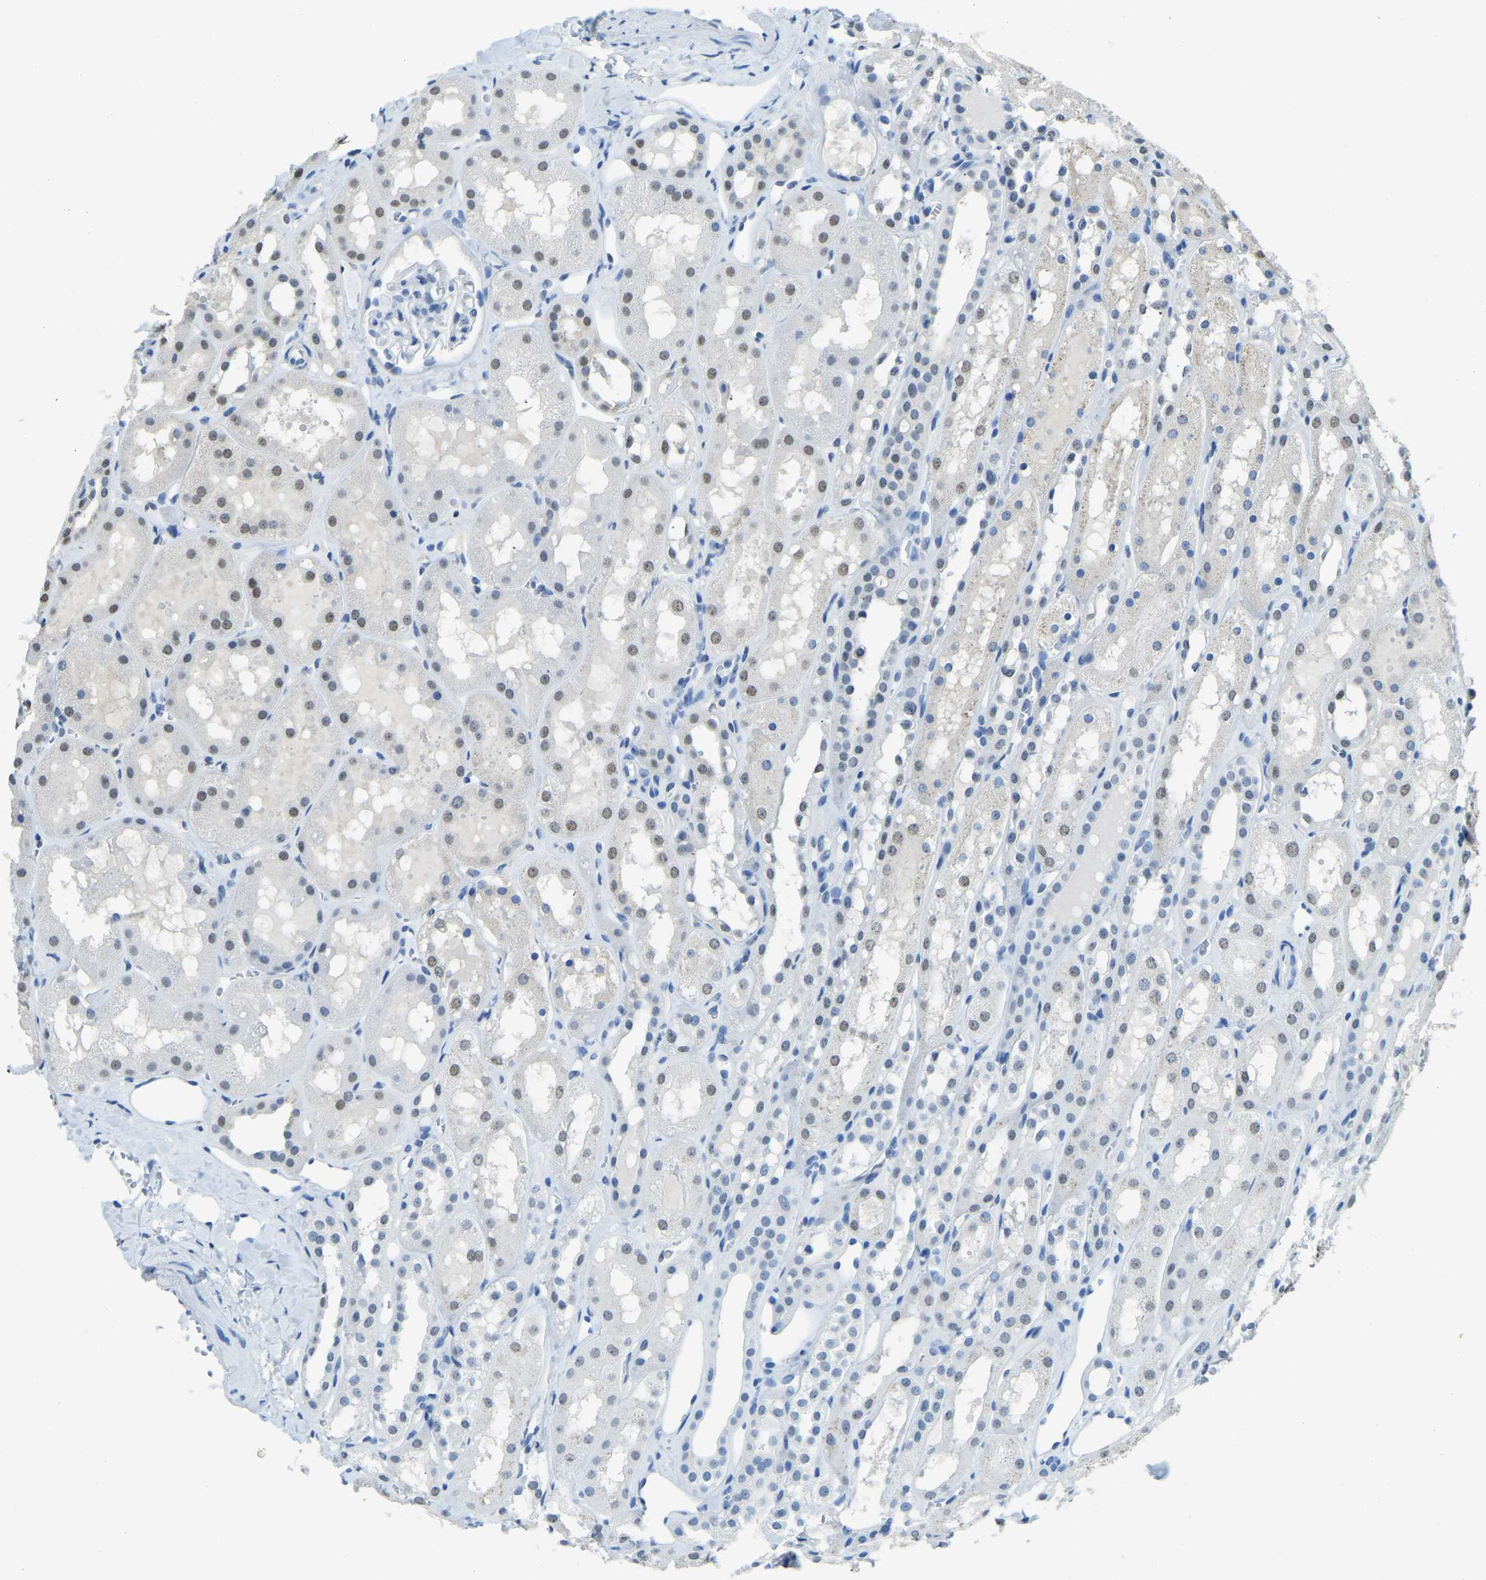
{"staining": {"intensity": "negative", "quantity": "none", "location": "none"}, "tissue": "kidney", "cell_type": "Cells in glomeruli", "image_type": "normal", "snomed": [{"axis": "morphology", "description": "Normal tissue, NOS"}, {"axis": "topography", "description": "Kidney"}, {"axis": "topography", "description": "Urinary bladder"}], "caption": "This micrograph is of unremarkable kidney stained with immunohistochemistry (IHC) to label a protein in brown with the nuclei are counter-stained blue. There is no positivity in cells in glomeruli. (DAB (3,3'-diaminobenzidine) IHC with hematoxylin counter stain).", "gene": "NANS", "patient": {"sex": "male", "age": 16}}